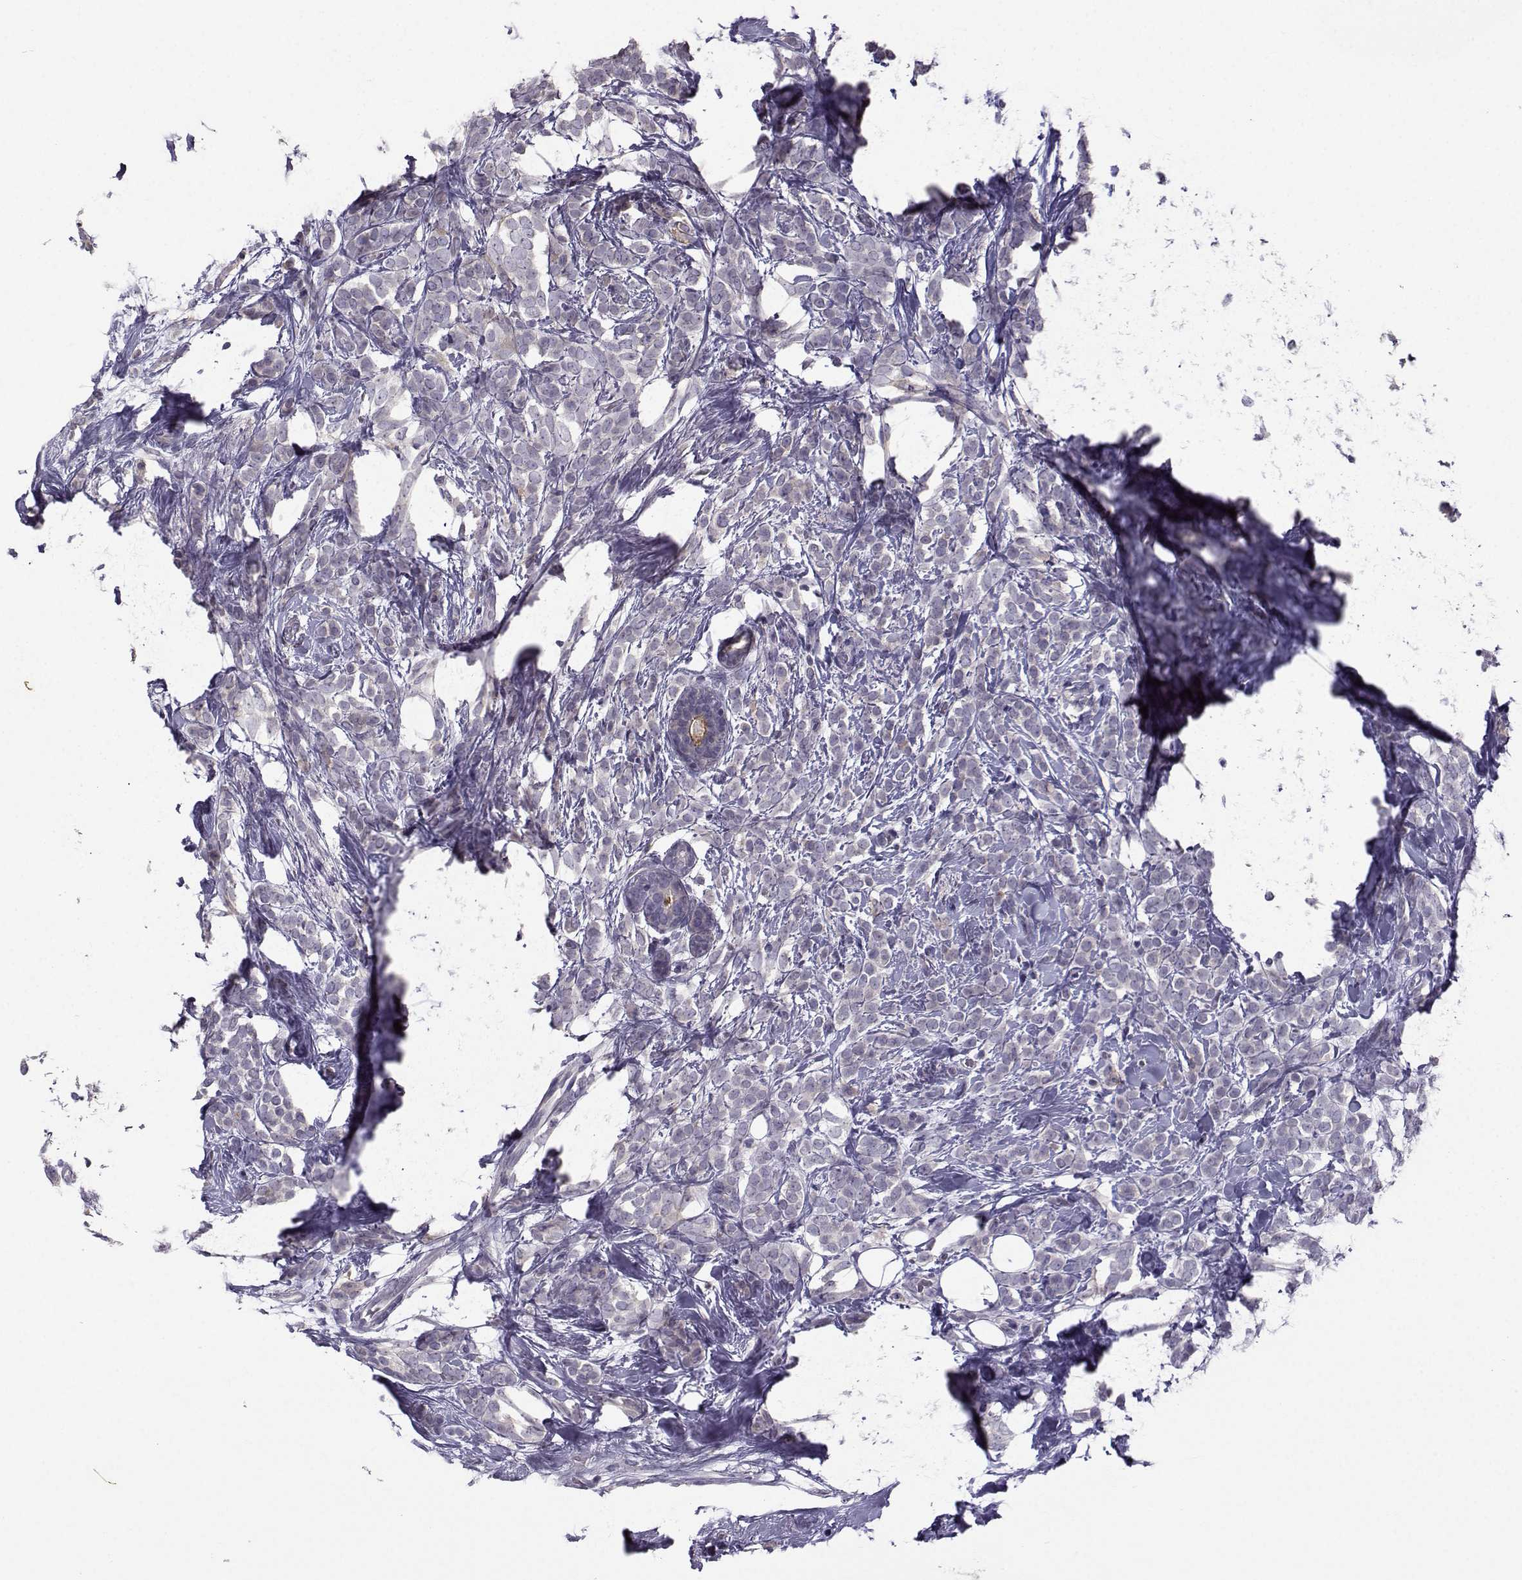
{"staining": {"intensity": "negative", "quantity": "none", "location": "none"}, "tissue": "breast cancer", "cell_type": "Tumor cells", "image_type": "cancer", "snomed": [{"axis": "morphology", "description": "Lobular carcinoma"}, {"axis": "topography", "description": "Breast"}], "caption": "This is an immunohistochemistry (IHC) image of lobular carcinoma (breast). There is no staining in tumor cells.", "gene": "FCAMR", "patient": {"sex": "female", "age": 49}}